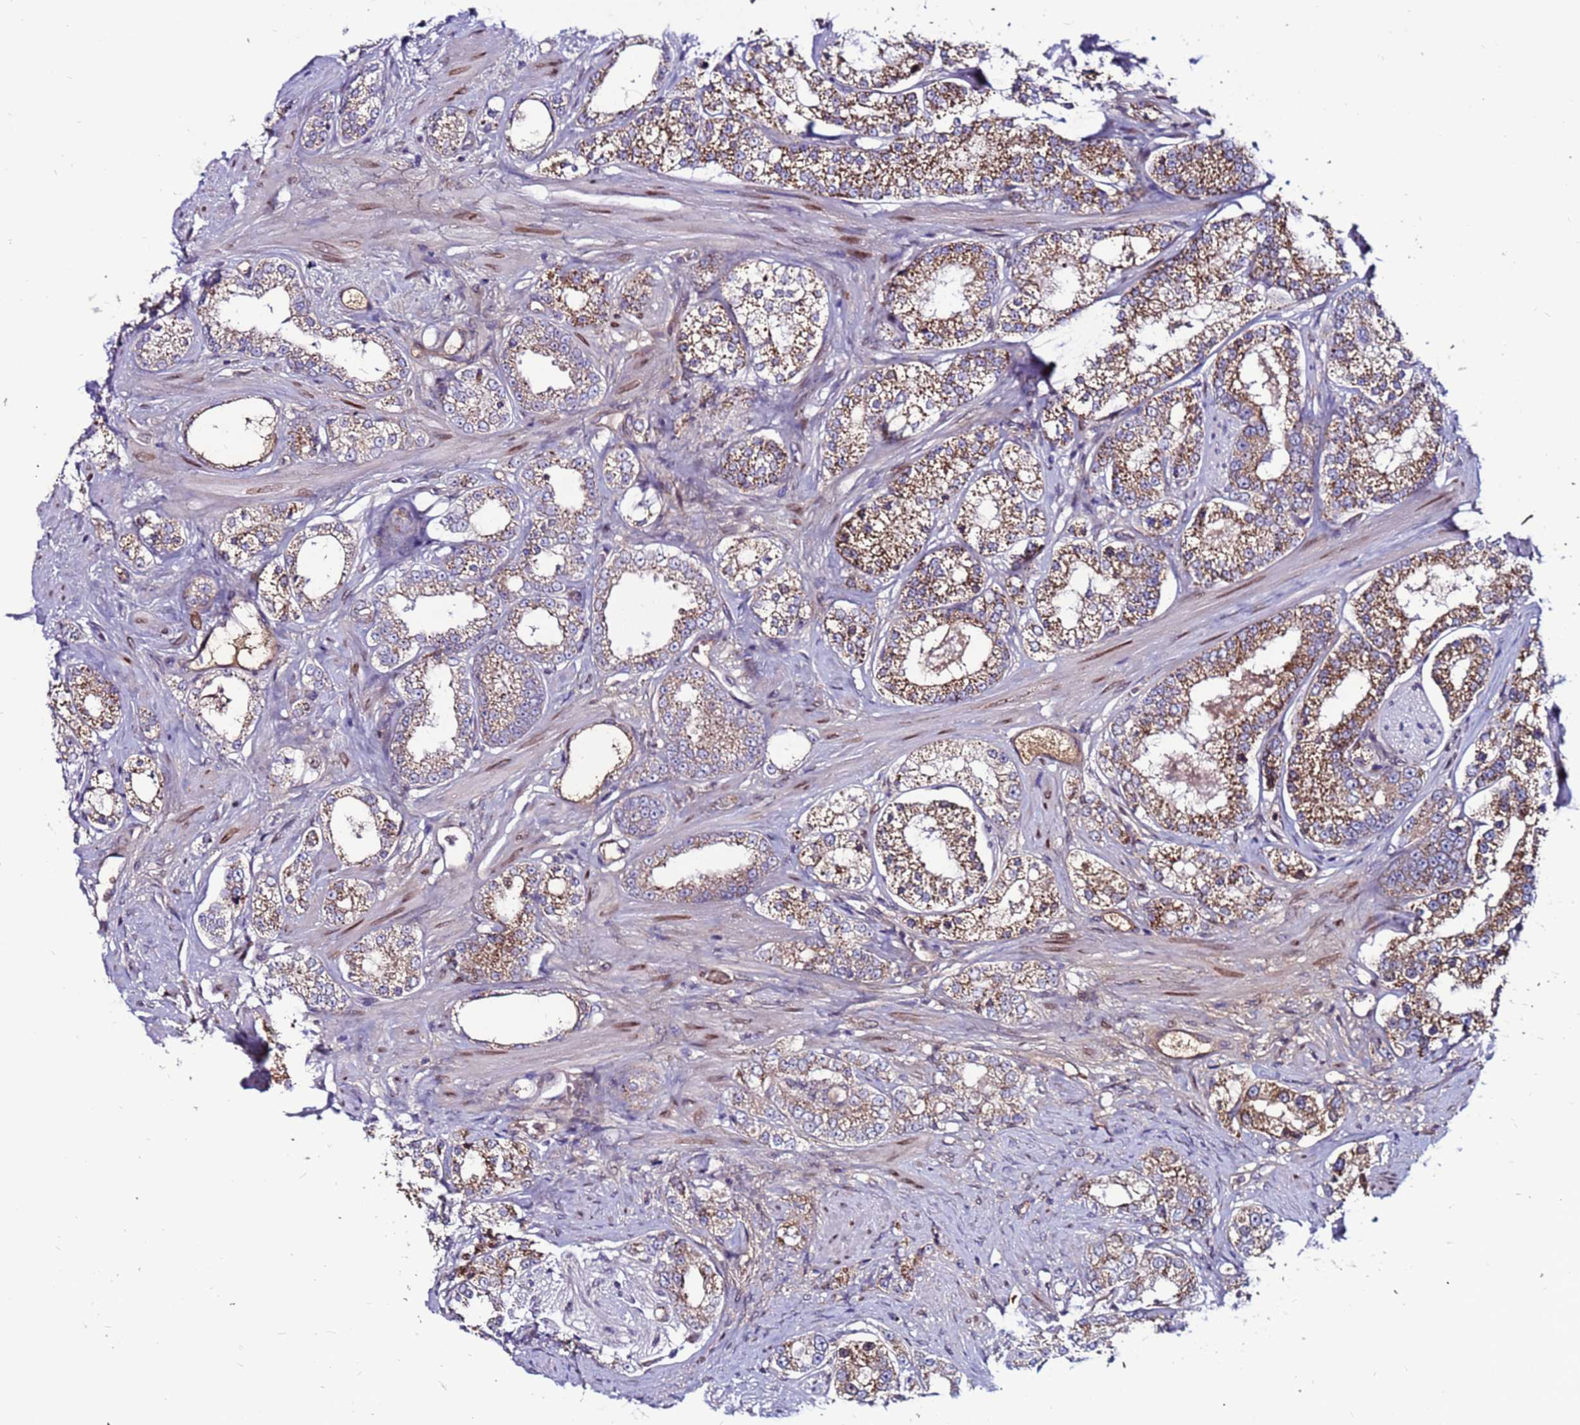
{"staining": {"intensity": "moderate", "quantity": "25%-75%", "location": "cytoplasmic/membranous"}, "tissue": "prostate cancer", "cell_type": "Tumor cells", "image_type": "cancer", "snomed": [{"axis": "morphology", "description": "Normal tissue, NOS"}, {"axis": "morphology", "description": "Adenocarcinoma, High grade"}, {"axis": "topography", "description": "Prostate"}], "caption": "Immunohistochemical staining of prostate cancer (high-grade adenocarcinoma) demonstrates medium levels of moderate cytoplasmic/membranous protein expression in approximately 25%-75% of tumor cells.", "gene": "CCDC71", "patient": {"sex": "male", "age": 83}}